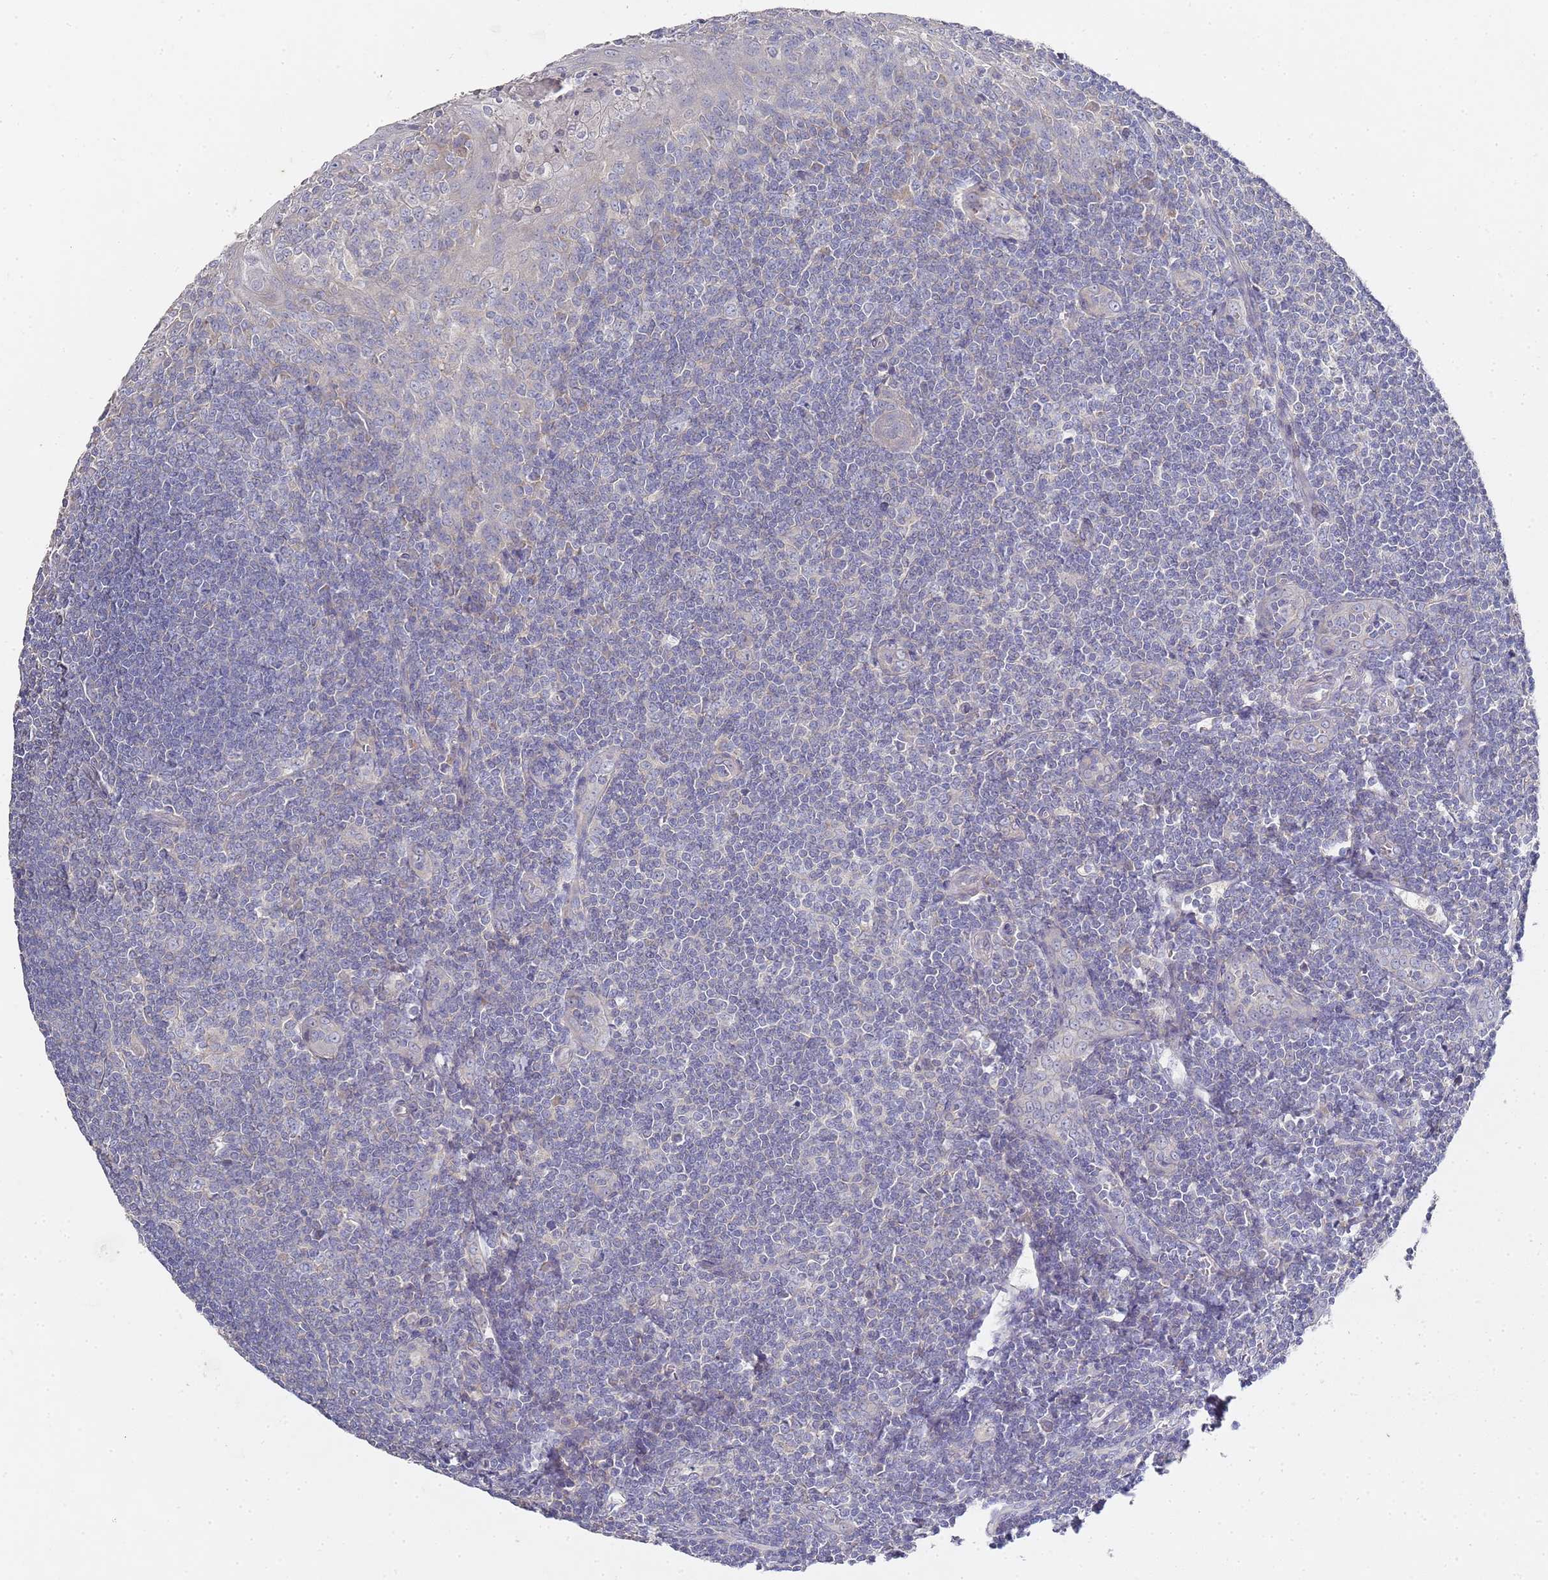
{"staining": {"intensity": "weak", "quantity": "<25%", "location": "cytoplasmic/membranous"}, "tissue": "tonsil", "cell_type": "Germinal center cells", "image_type": "normal", "snomed": [{"axis": "morphology", "description": "Normal tissue, NOS"}, {"axis": "topography", "description": "Tonsil"}], "caption": "Immunohistochemical staining of benign human tonsil displays no significant staining in germinal center cells.", "gene": "NPEPPS", "patient": {"sex": "male", "age": 27}}